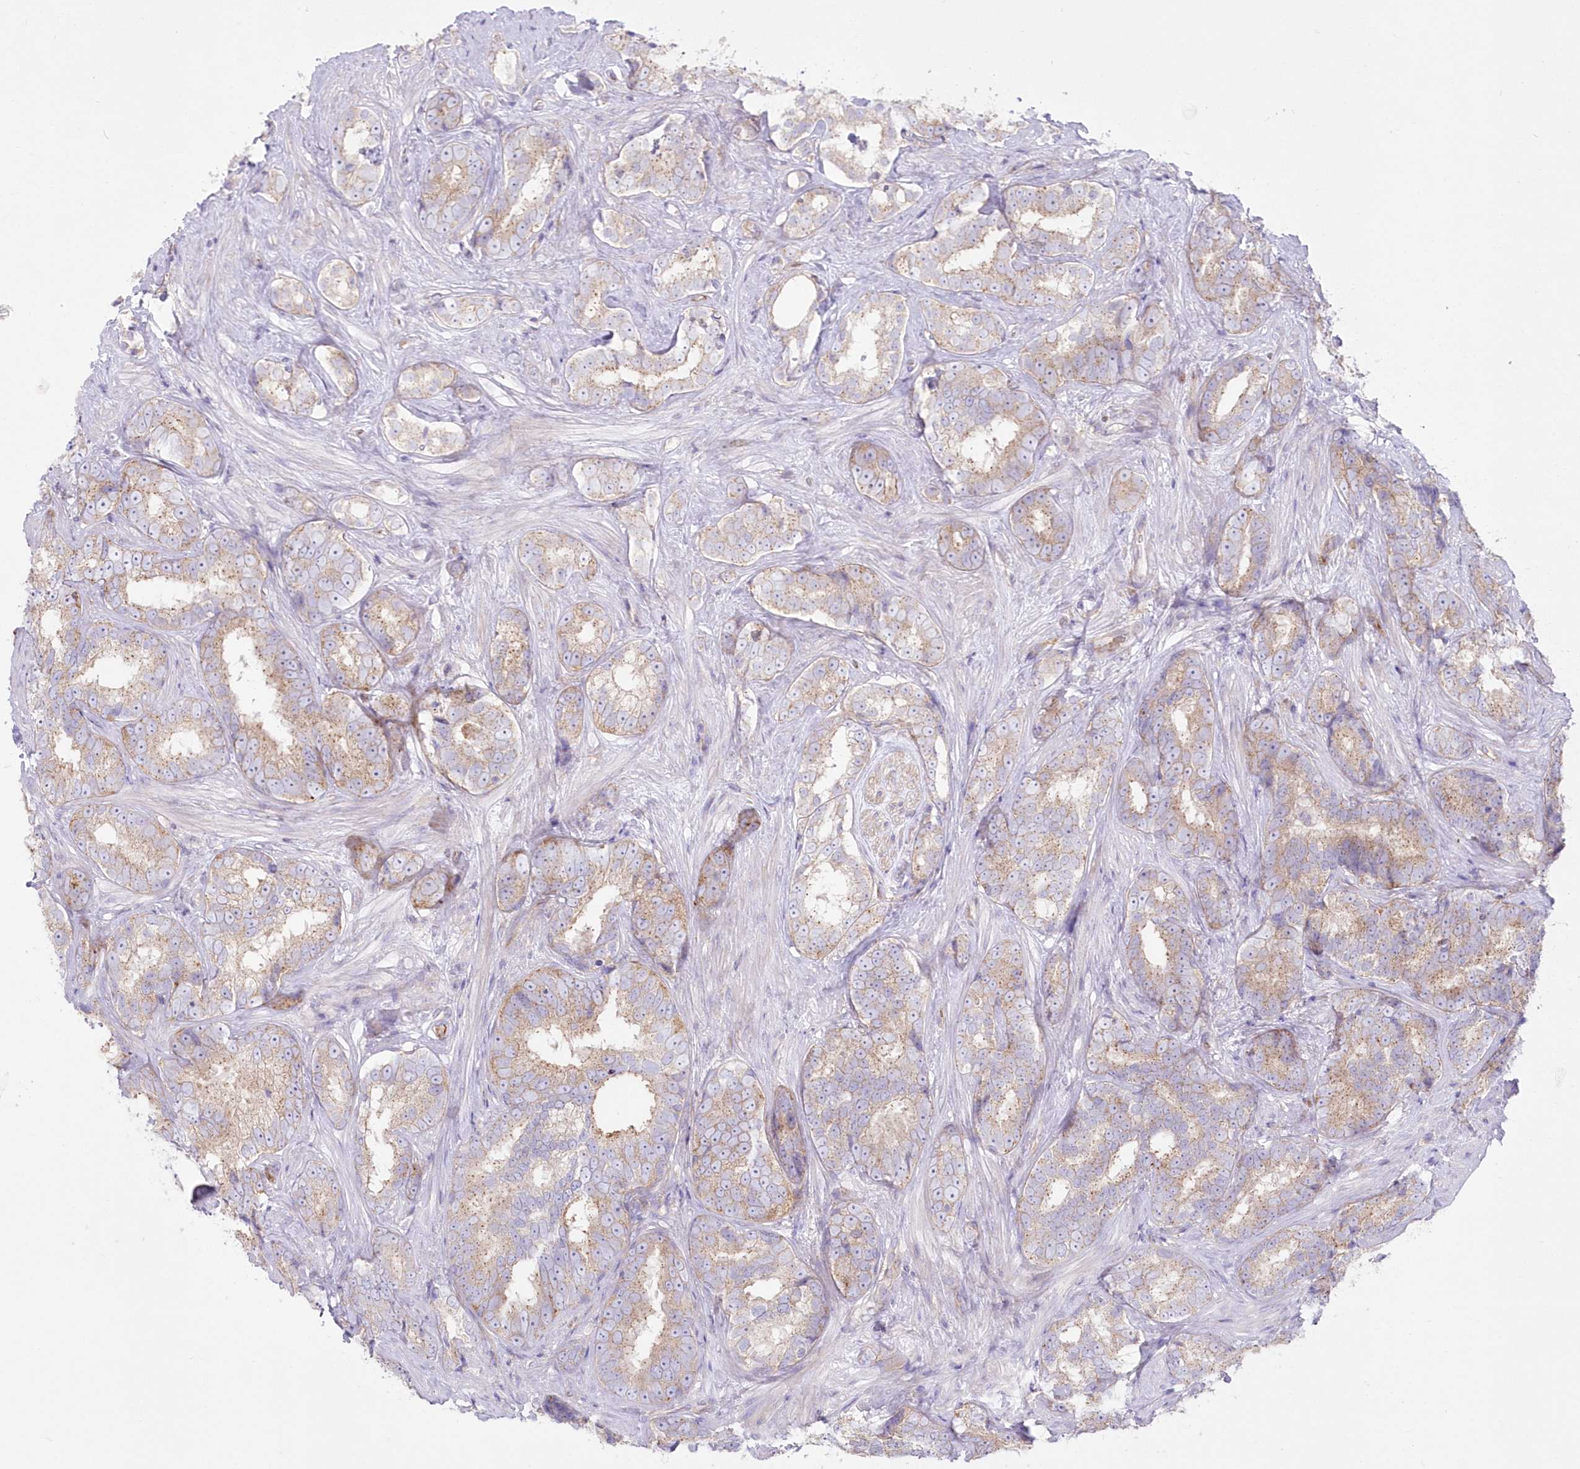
{"staining": {"intensity": "moderate", "quantity": ">75%", "location": "cytoplasmic/membranous"}, "tissue": "prostate cancer", "cell_type": "Tumor cells", "image_type": "cancer", "snomed": [{"axis": "morphology", "description": "Adenocarcinoma, High grade"}, {"axis": "topography", "description": "Prostate"}], "caption": "This is a histology image of immunohistochemistry staining of prostate cancer (high-grade adenocarcinoma), which shows moderate expression in the cytoplasmic/membranous of tumor cells.", "gene": "ZNF843", "patient": {"sex": "male", "age": 66}}